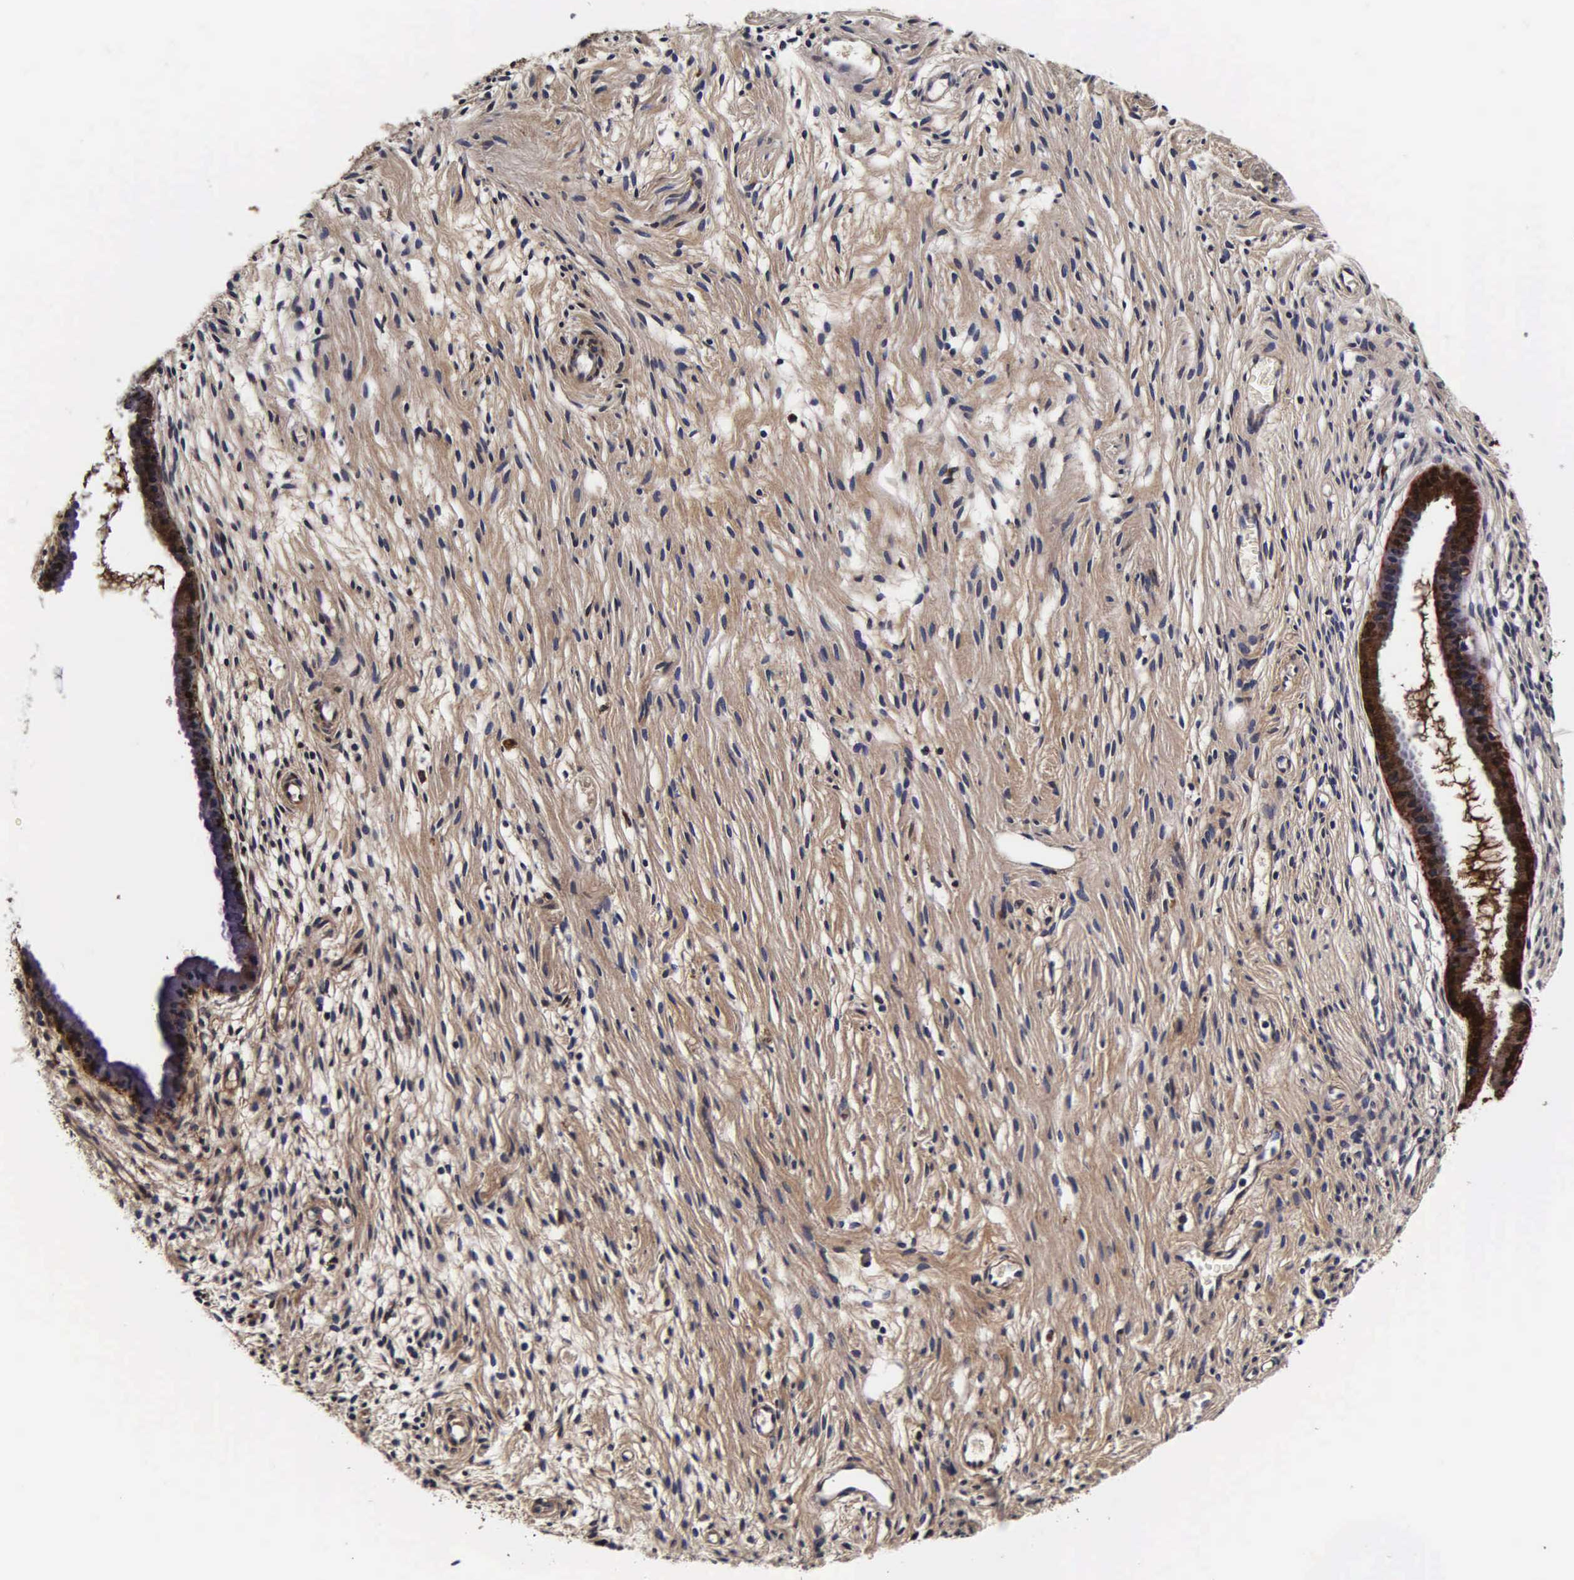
{"staining": {"intensity": "strong", "quantity": ">75%", "location": "cytoplasmic/membranous"}, "tissue": "cervix", "cell_type": "Glandular cells", "image_type": "normal", "snomed": [{"axis": "morphology", "description": "Normal tissue, NOS"}, {"axis": "topography", "description": "Cervix"}], "caption": "A histopathology image showing strong cytoplasmic/membranous expression in about >75% of glandular cells in benign cervix, as visualized by brown immunohistochemical staining.", "gene": "CST3", "patient": {"sex": "female", "age": 70}}